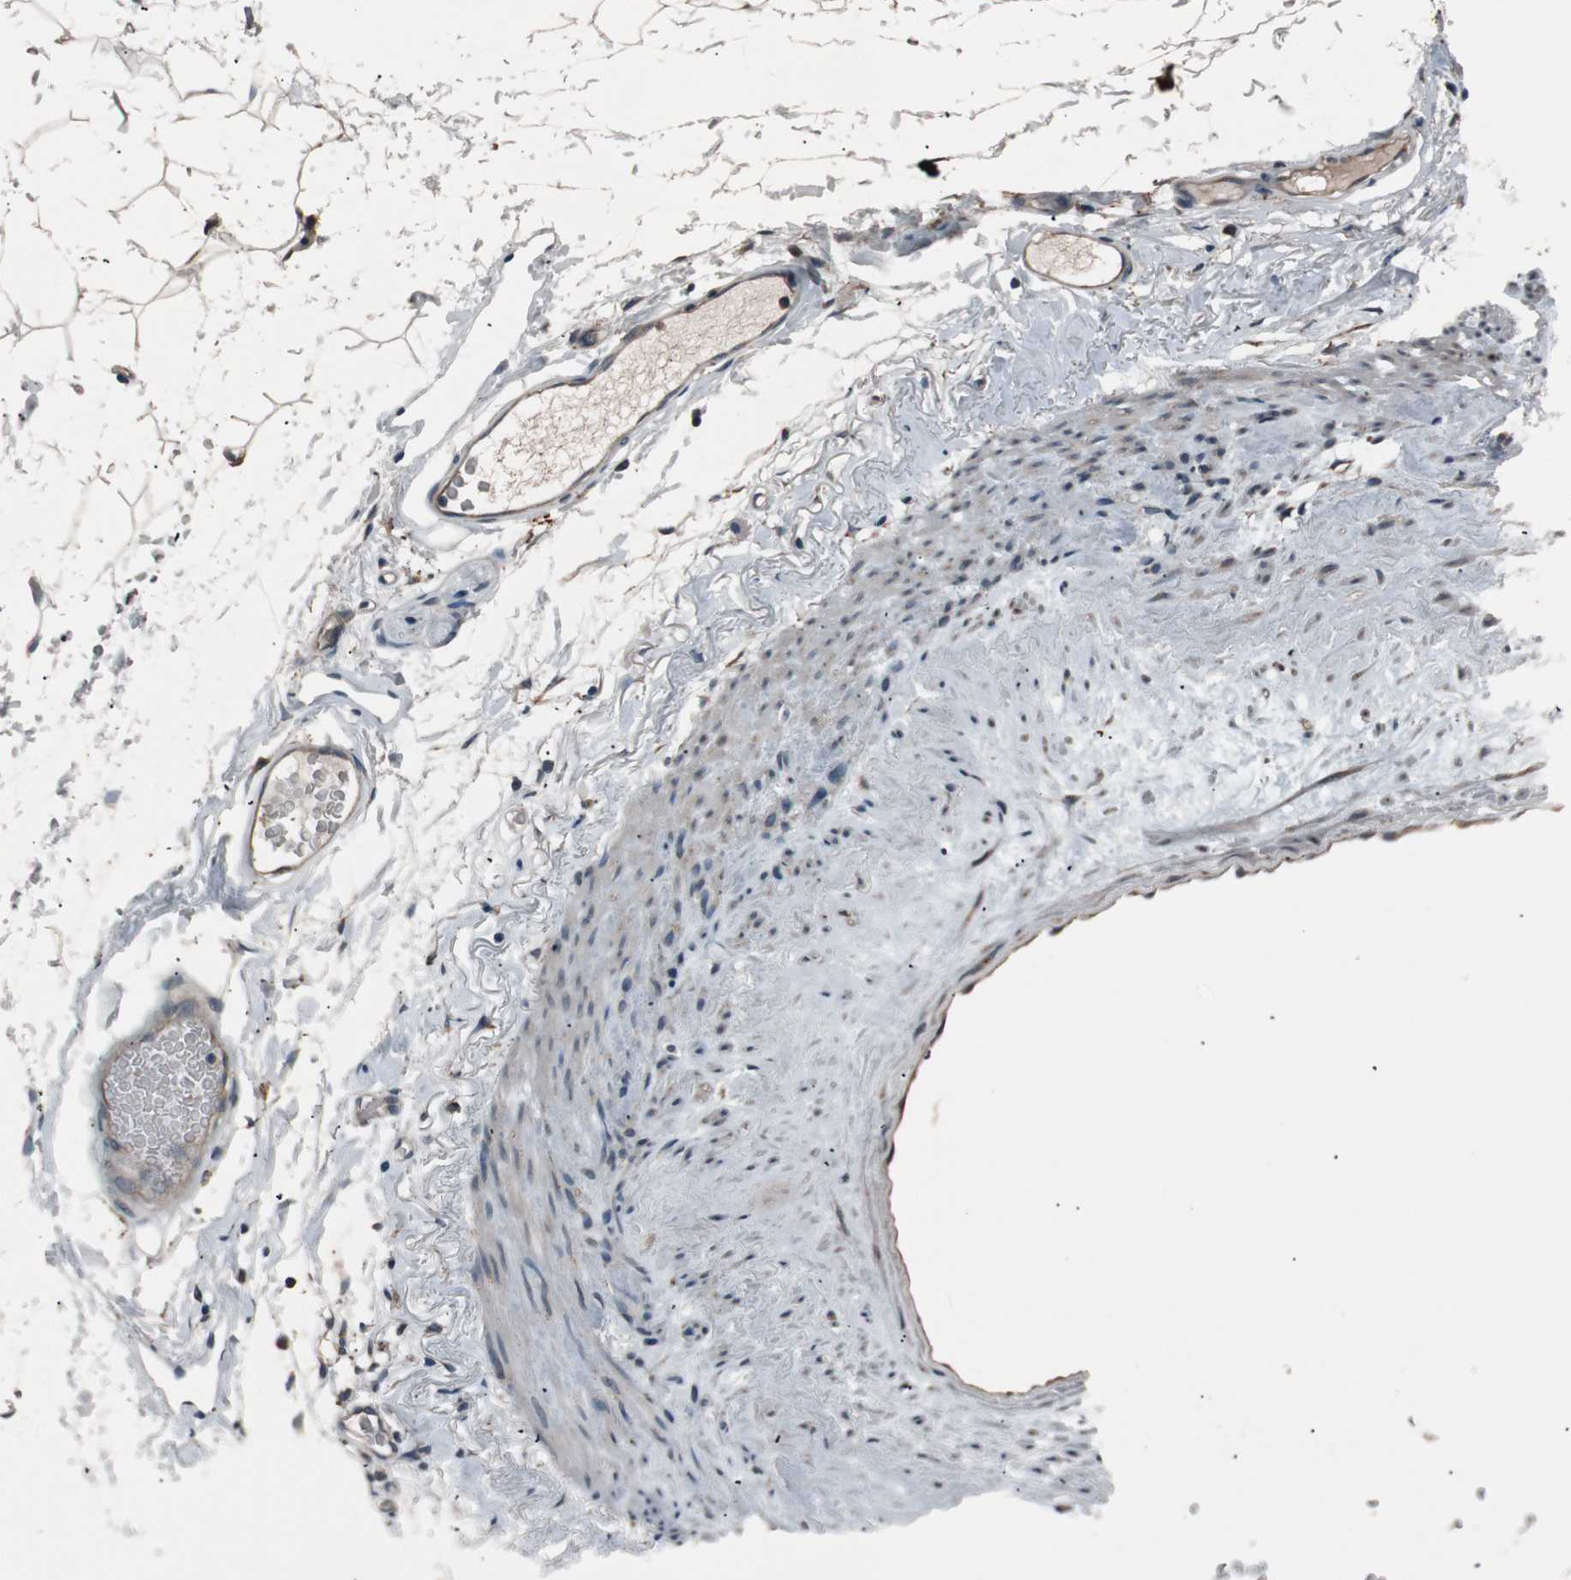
{"staining": {"intensity": "strong", "quantity": ">75%", "location": "cytoplasmic/membranous,nuclear"}, "tissue": "adipose tissue", "cell_type": "Adipocytes", "image_type": "normal", "snomed": [{"axis": "morphology", "description": "Normal tissue, NOS"}, {"axis": "topography", "description": "Breast"}, {"axis": "topography", "description": "Soft tissue"}], "caption": "Unremarkable adipose tissue demonstrates strong cytoplasmic/membranous,nuclear positivity in about >75% of adipocytes, visualized by immunohistochemistry. (brown staining indicates protein expression, while blue staining denotes nuclei).", "gene": "SIGMAR1", "patient": {"sex": "female", "age": 75}}